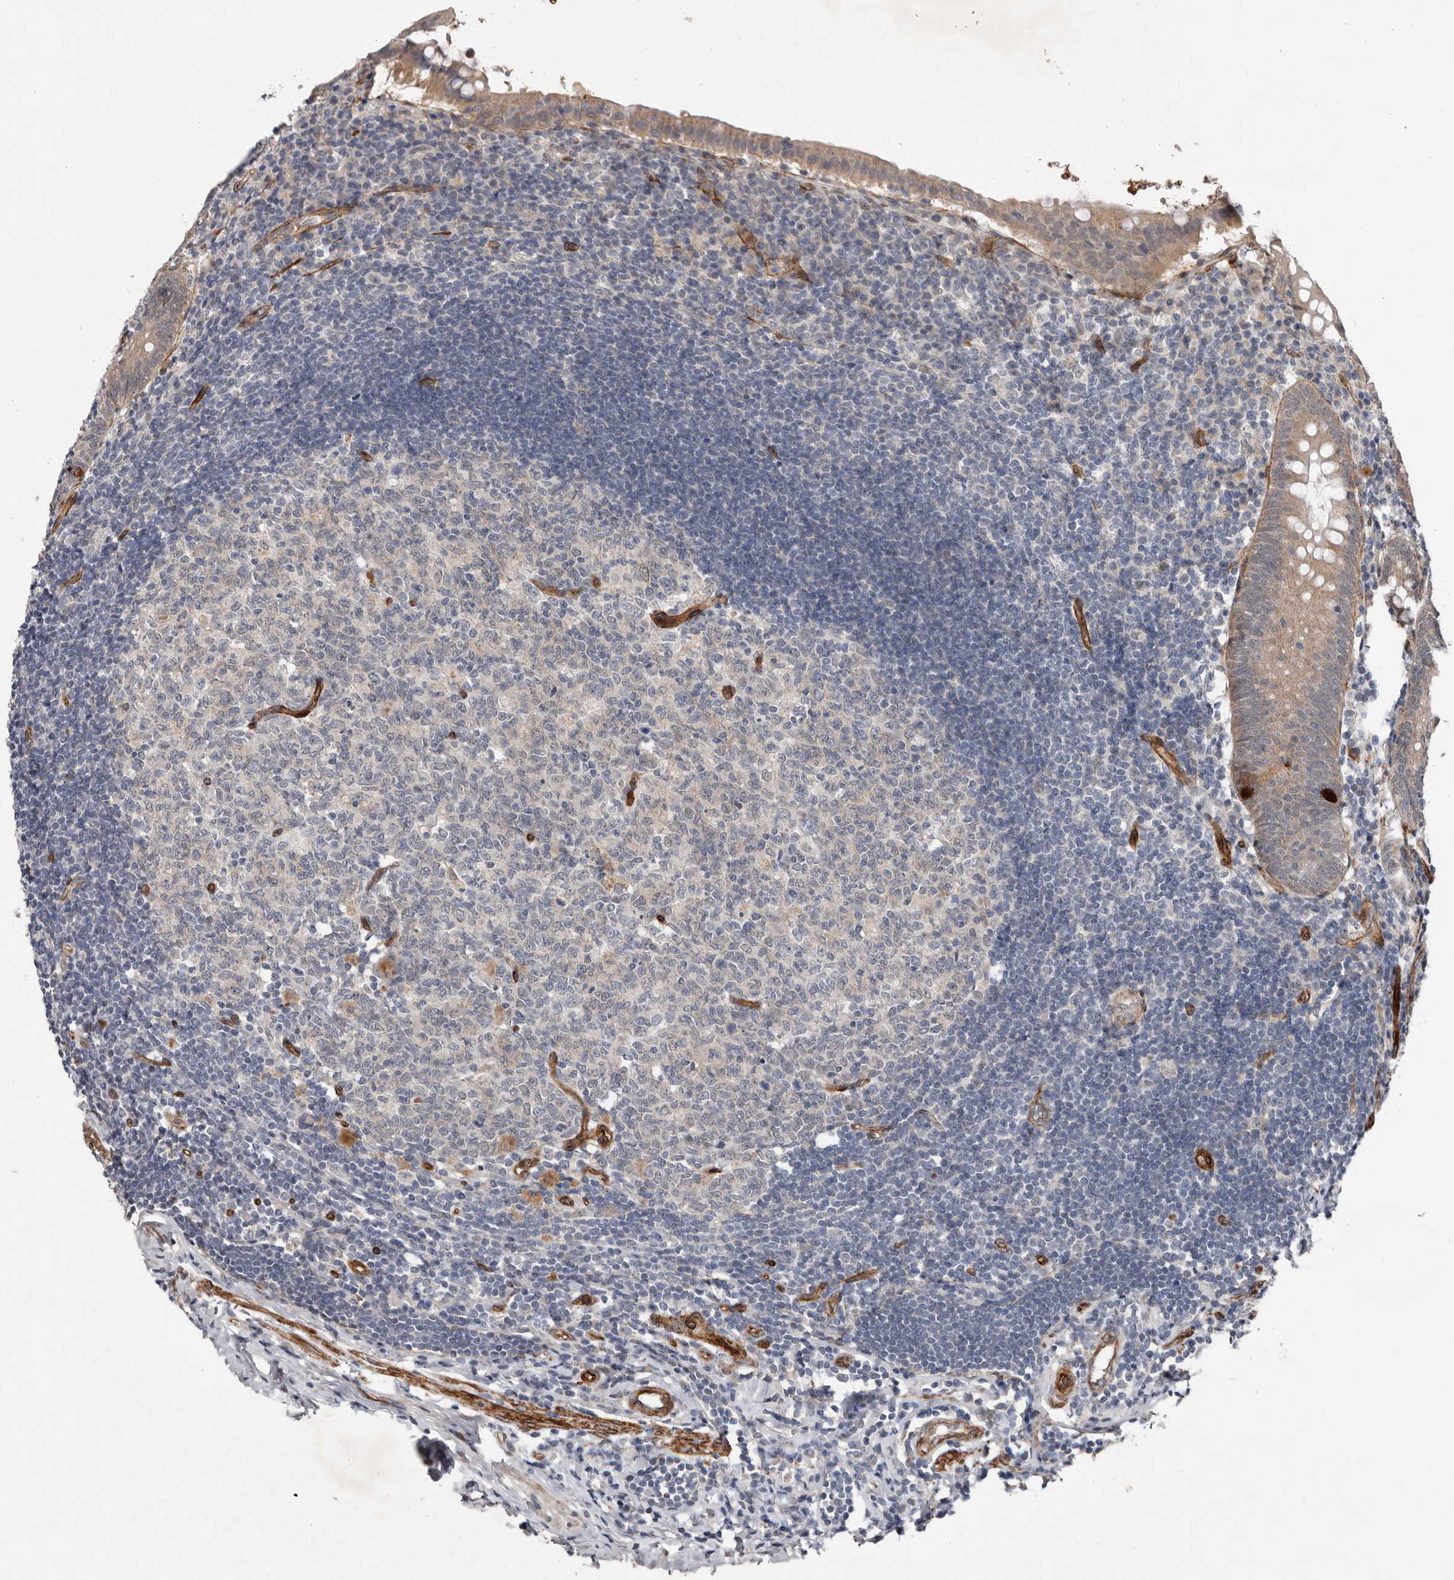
{"staining": {"intensity": "weak", "quantity": ">75%", "location": "cytoplasmic/membranous"}, "tissue": "appendix", "cell_type": "Glandular cells", "image_type": "normal", "snomed": [{"axis": "morphology", "description": "Normal tissue, NOS"}, {"axis": "topography", "description": "Appendix"}], "caption": "A brown stain labels weak cytoplasmic/membranous positivity of a protein in glandular cells of normal human appendix.", "gene": "RANBP17", "patient": {"sex": "female", "age": 54}}